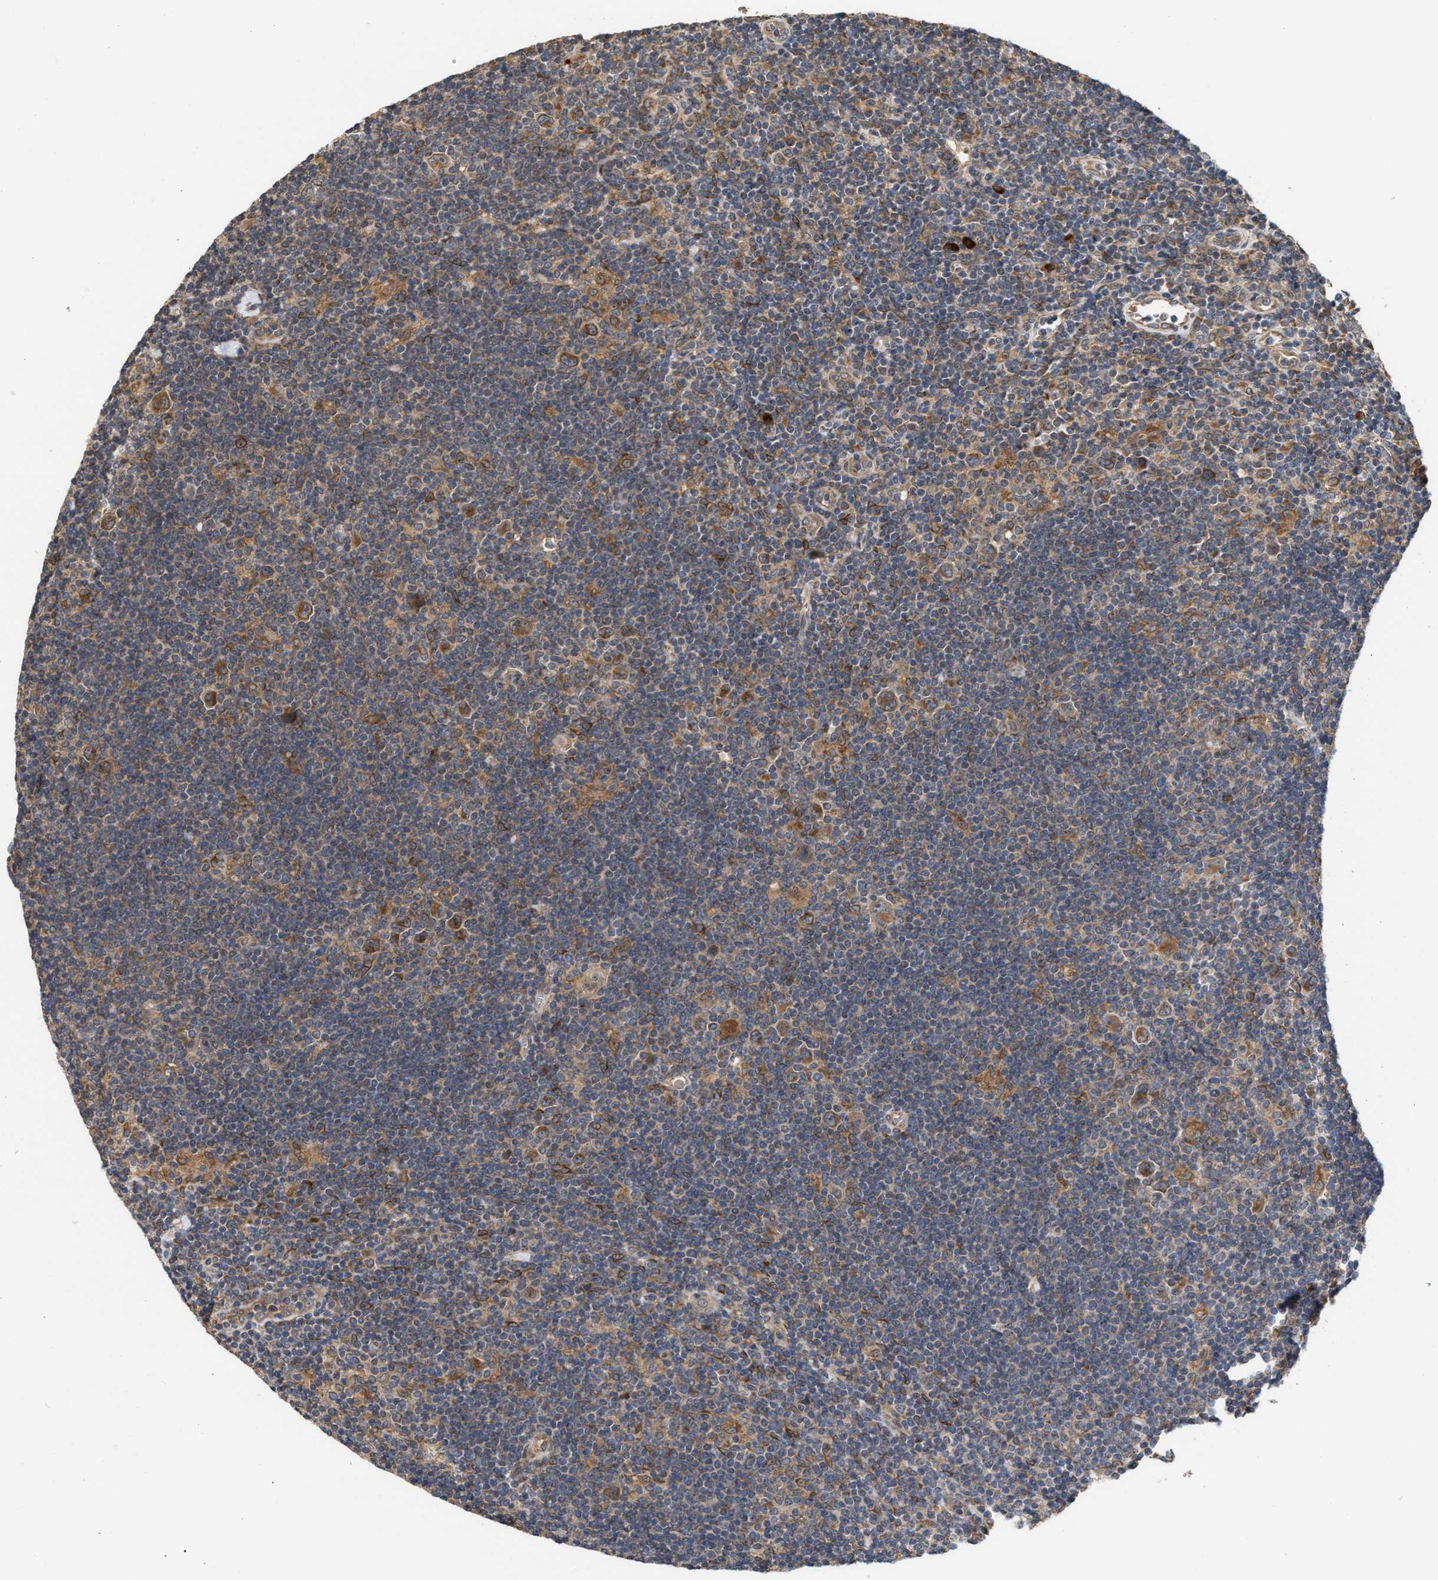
{"staining": {"intensity": "moderate", "quantity": ">75%", "location": "cytoplasmic/membranous"}, "tissue": "lymphoma", "cell_type": "Tumor cells", "image_type": "cancer", "snomed": [{"axis": "morphology", "description": "Hodgkin's disease, NOS"}, {"axis": "topography", "description": "Lymph node"}], "caption": "The immunohistochemical stain labels moderate cytoplasmic/membranous expression in tumor cells of Hodgkin's disease tissue. Immunohistochemistry stains the protein of interest in brown and the nuclei are stained blue.", "gene": "SAR1A", "patient": {"sex": "female", "age": 57}}